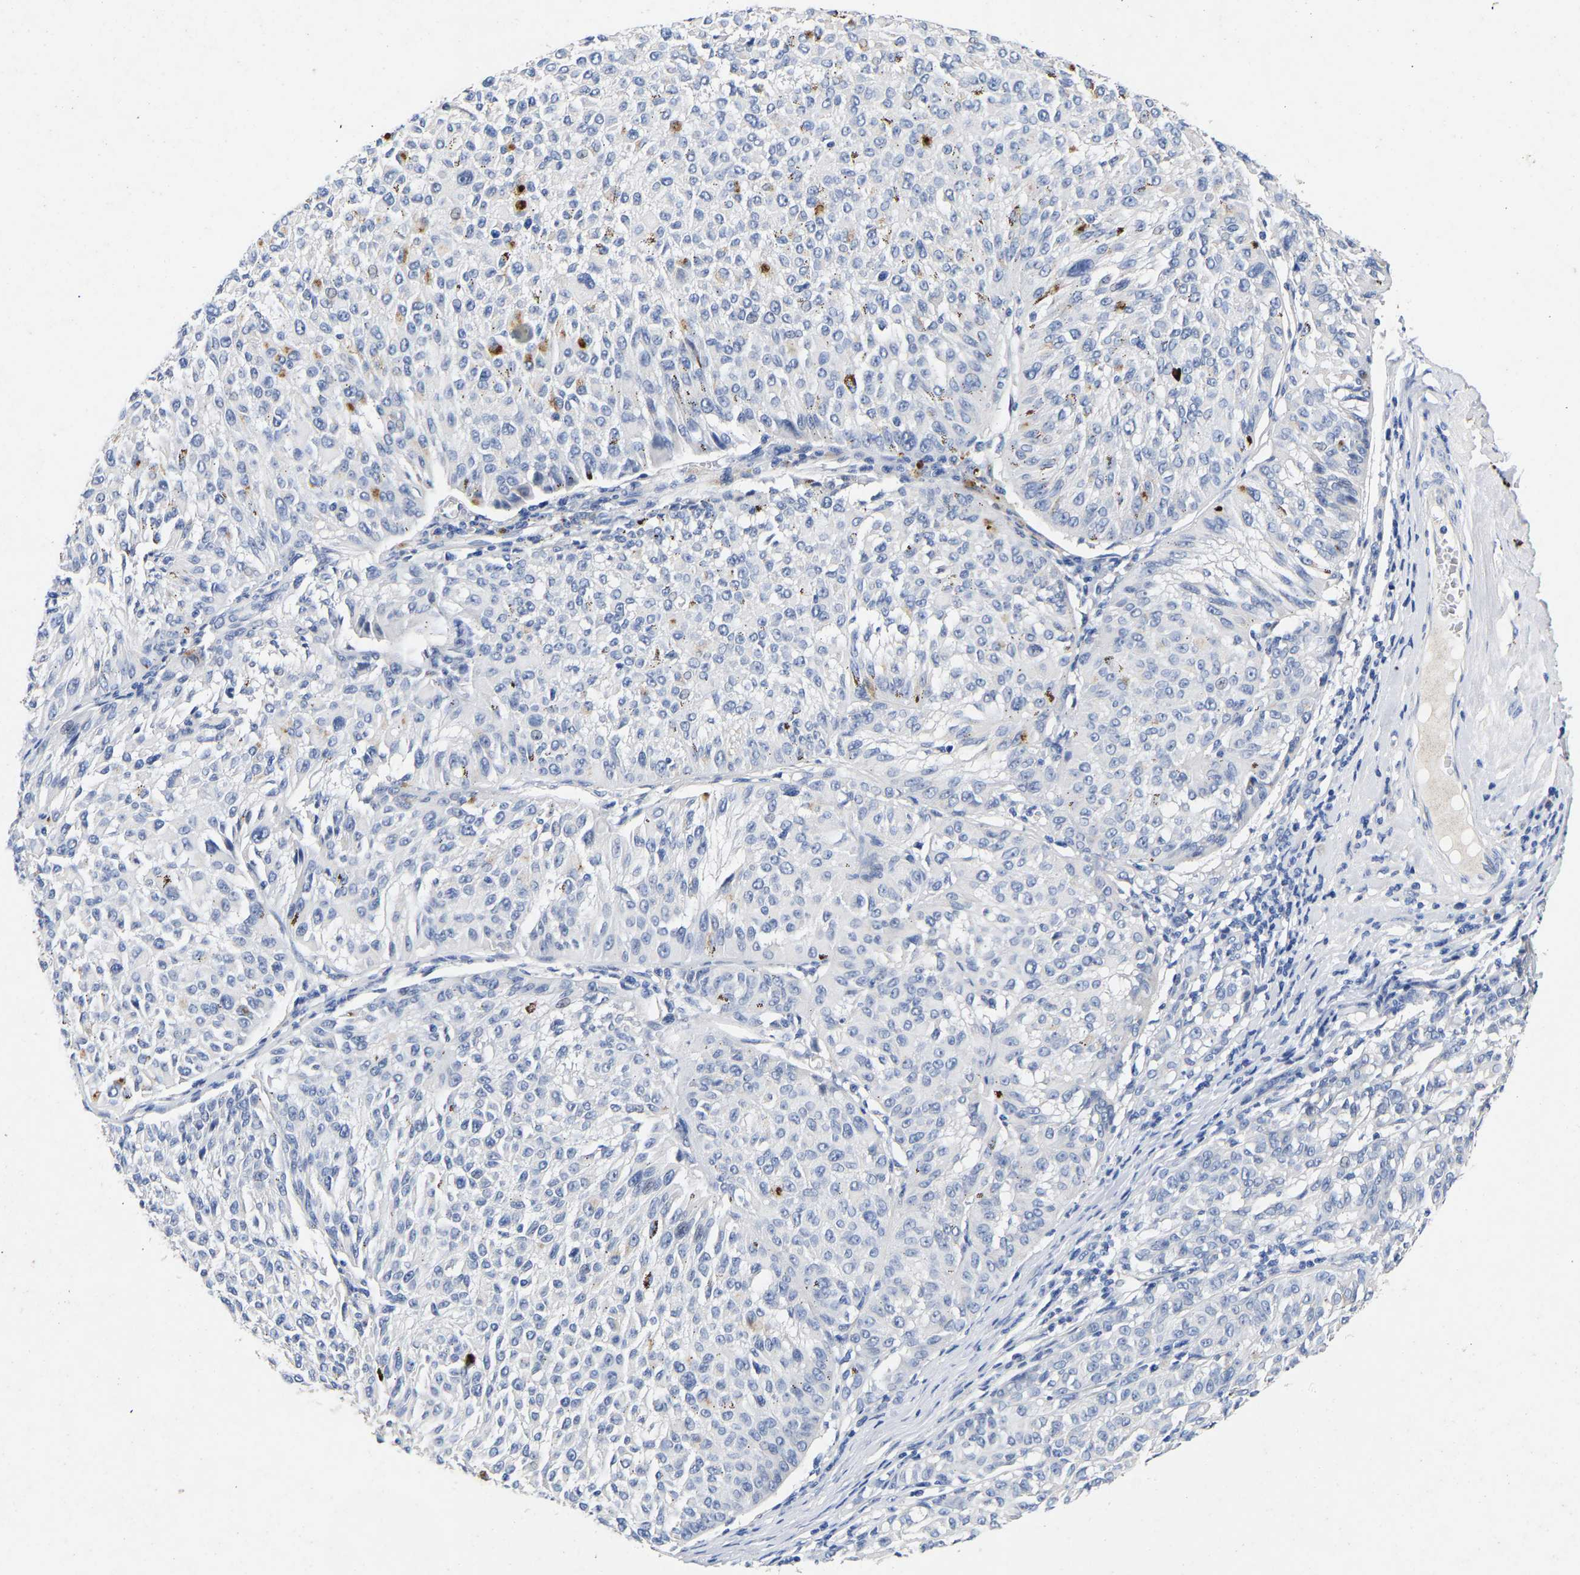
{"staining": {"intensity": "negative", "quantity": "none", "location": "none"}, "tissue": "melanoma", "cell_type": "Tumor cells", "image_type": "cancer", "snomed": [{"axis": "morphology", "description": "Malignant melanoma, NOS"}, {"axis": "topography", "description": "Skin"}], "caption": "Immunohistochemistry (IHC) histopathology image of human melanoma stained for a protein (brown), which reveals no positivity in tumor cells. Brightfield microscopy of immunohistochemistry (IHC) stained with DAB (brown) and hematoxylin (blue), captured at high magnification.", "gene": "CCDC6", "patient": {"sex": "female", "age": 72}}